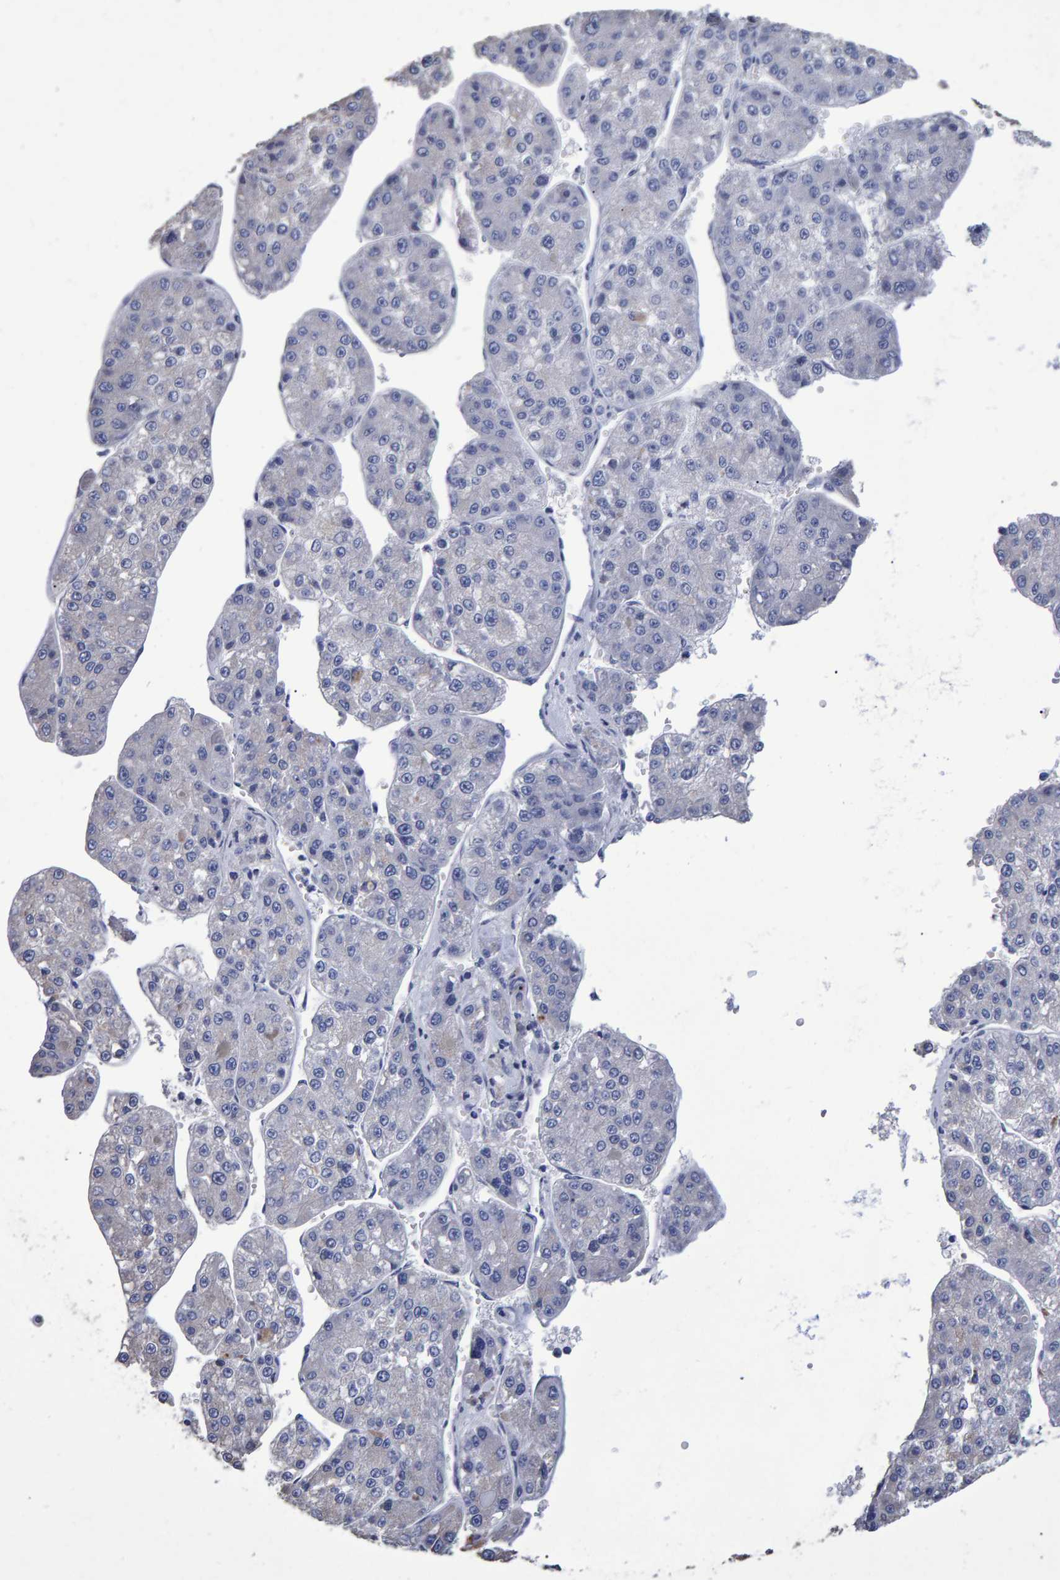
{"staining": {"intensity": "negative", "quantity": "none", "location": "none"}, "tissue": "liver cancer", "cell_type": "Tumor cells", "image_type": "cancer", "snomed": [{"axis": "morphology", "description": "Carcinoma, Hepatocellular, NOS"}, {"axis": "topography", "description": "Liver"}], "caption": "Hepatocellular carcinoma (liver) was stained to show a protein in brown. There is no significant positivity in tumor cells. (Immunohistochemistry, brightfield microscopy, high magnification).", "gene": "HEMGN", "patient": {"sex": "female", "age": 73}}